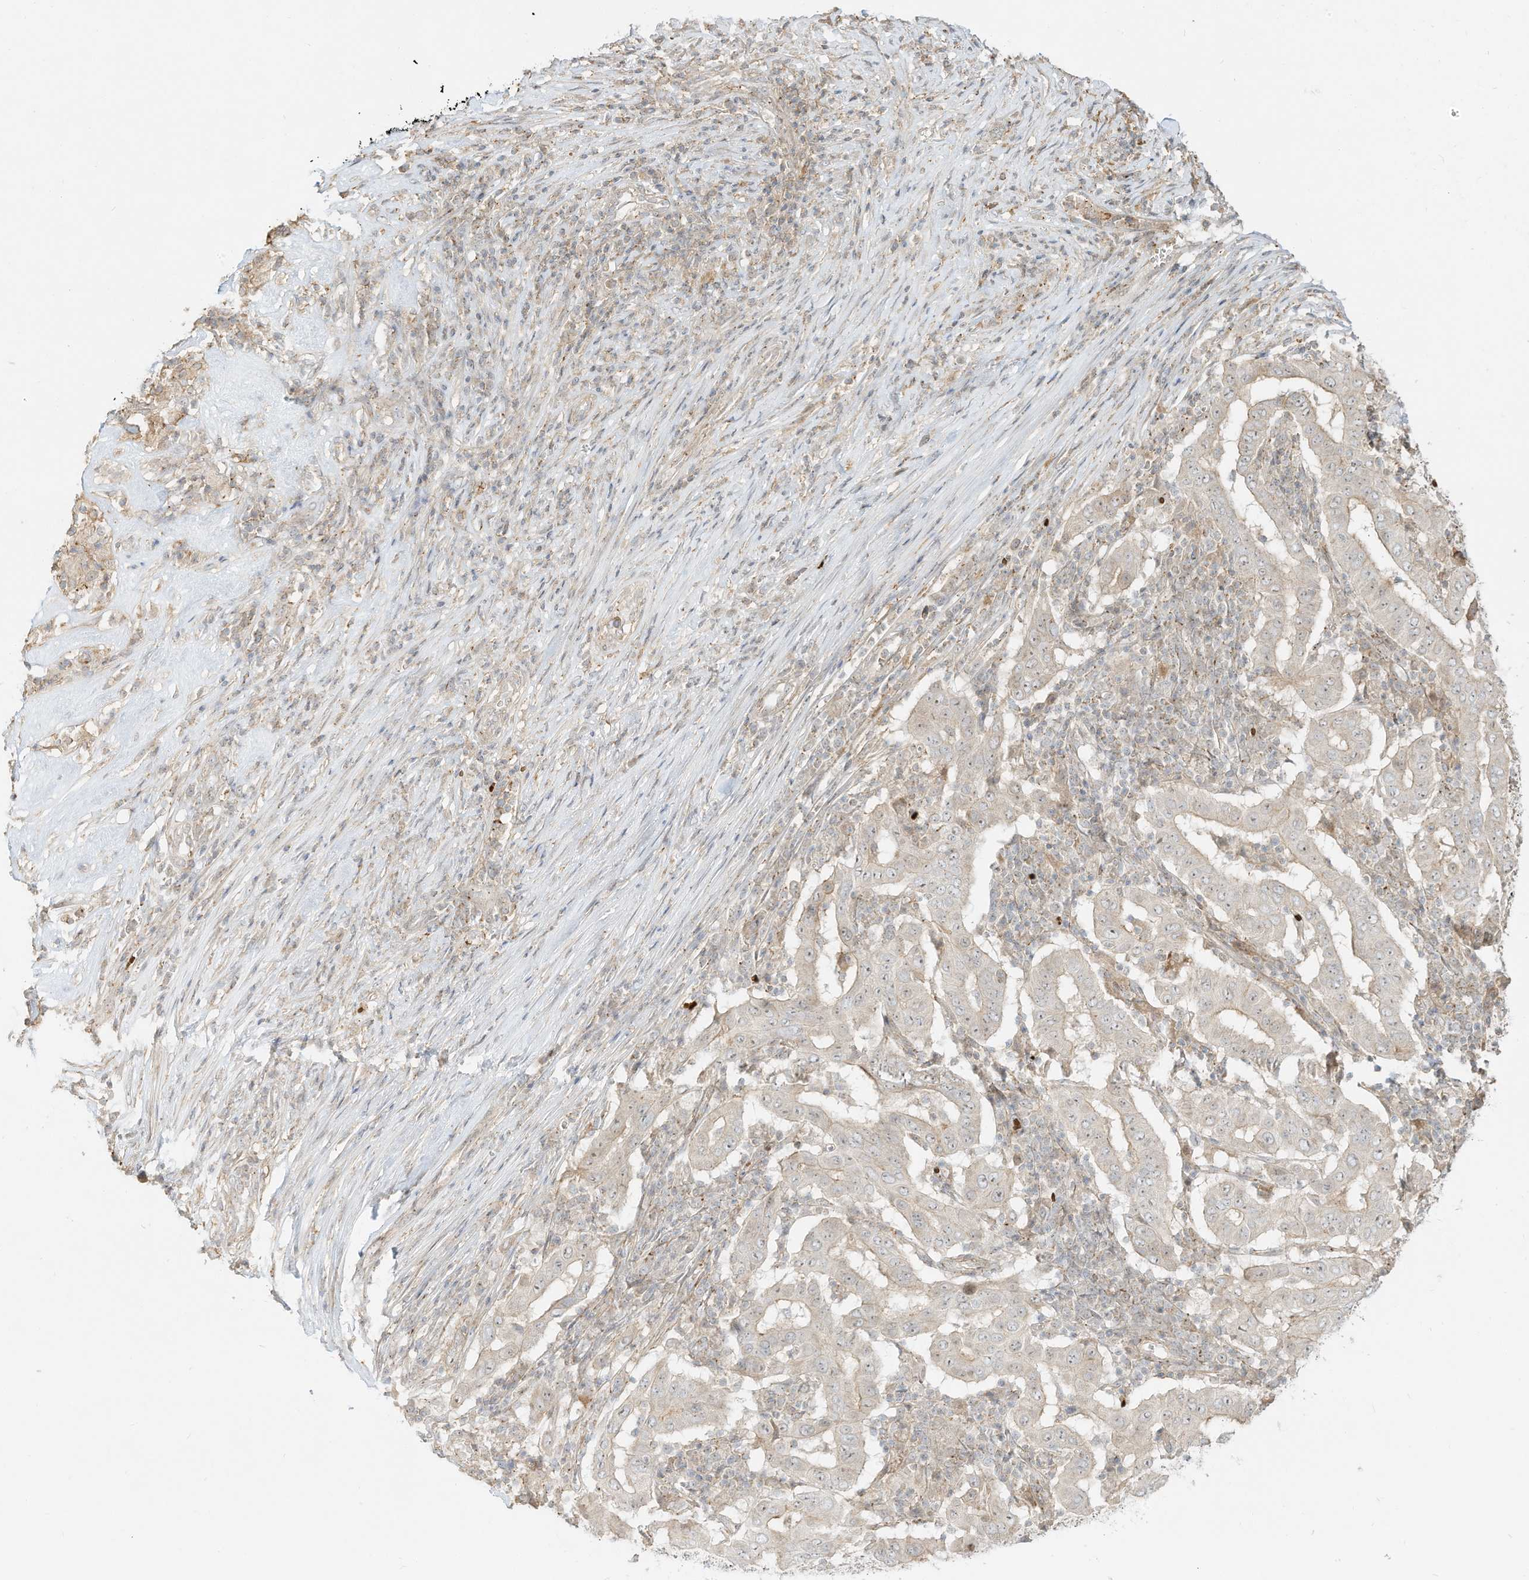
{"staining": {"intensity": "negative", "quantity": "none", "location": "none"}, "tissue": "pancreatic cancer", "cell_type": "Tumor cells", "image_type": "cancer", "snomed": [{"axis": "morphology", "description": "Adenocarcinoma, NOS"}, {"axis": "topography", "description": "Pancreas"}], "caption": "Pancreatic cancer (adenocarcinoma) stained for a protein using immunohistochemistry (IHC) displays no positivity tumor cells.", "gene": "OFD1", "patient": {"sex": "male", "age": 63}}